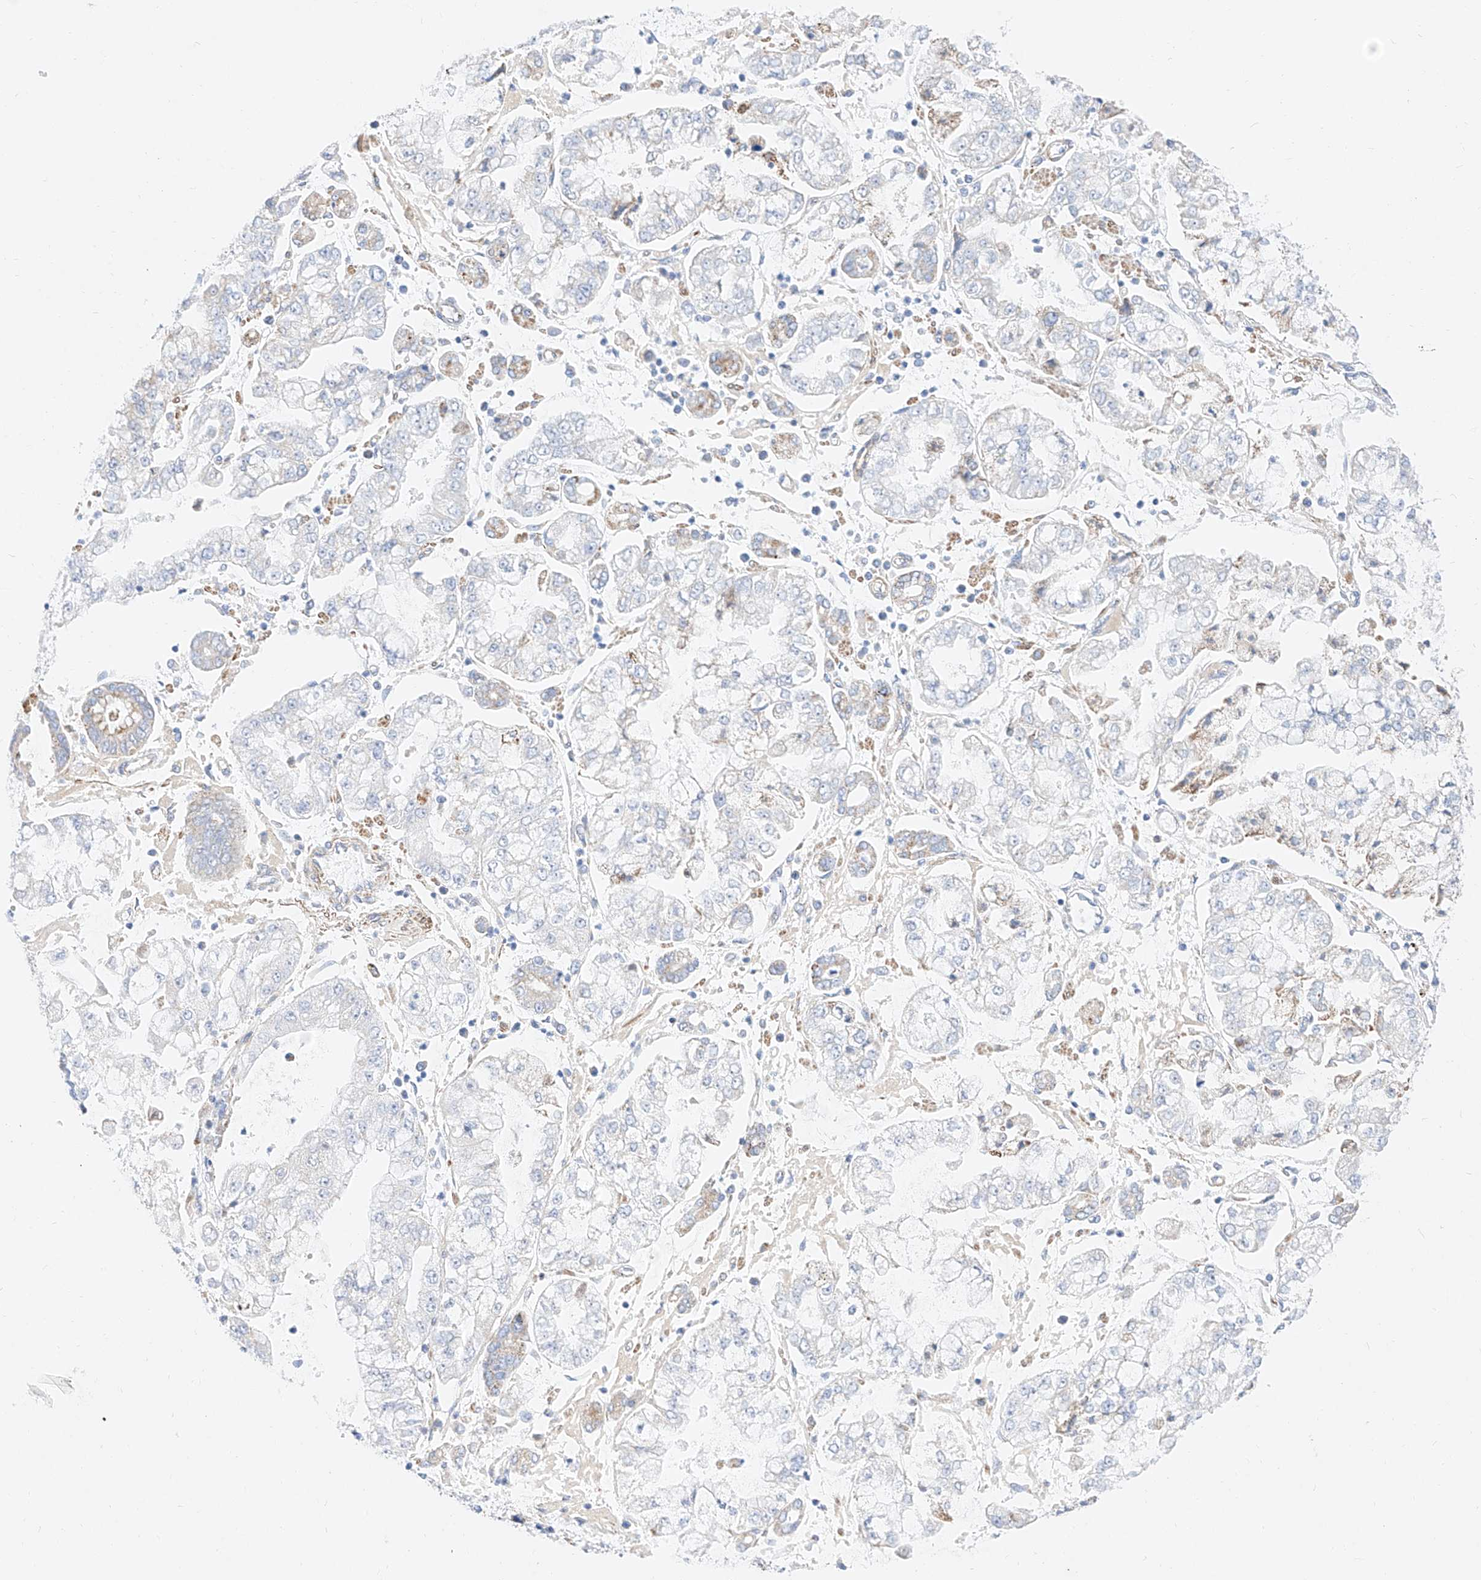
{"staining": {"intensity": "negative", "quantity": "none", "location": "none"}, "tissue": "stomach cancer", "cell_type": "Tumor cells", "image_type": "cancer", "snomed": [{"axis": "morphology", "description": "Adenocarcinoma, NOS"}, {"axis": "topography", "description": "Stomach"}], "caption": "The photomicrograph shows no staining of tumor cells in stomach cancer. (DAB (3,3'-diaminobenzidine) immunohistochemistry visualized using brightfield microscopy, high magnification).", "gene": "C6orf62", "patient": {"sex": "male", "age": 76}}